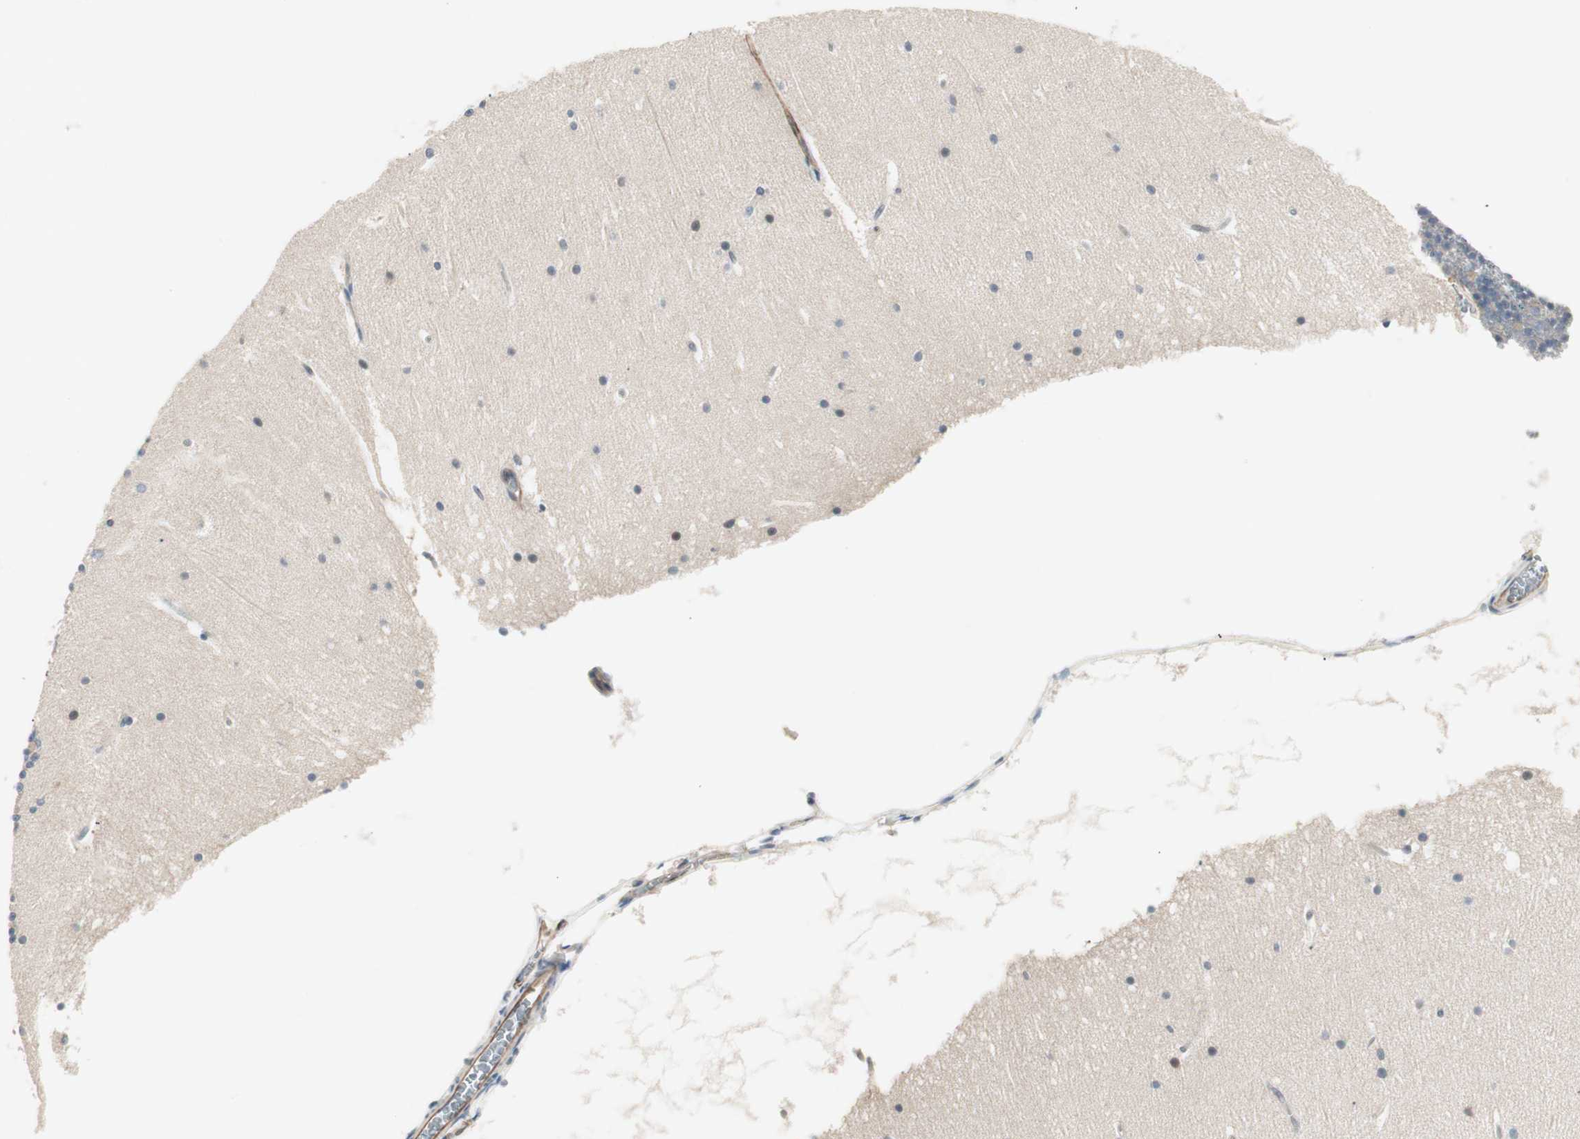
{"staining": {"intensity": "weak", "quantity": "25%-75%", "location": "cytoplasmic/membranous"}, "tissue": "cerebellum", "cell_type": "Cells in granular layer", "image_type": "normal", "snomed": [{"axis": "morphology", "description": "Normal tissue, NOS"}, {"axis": "topography", "description": "Cerebellum"}], "caption": "A brown stain labels weak cytoplasmic/membranous positivity of a protein in cells in granular layer of benign cerebellum.", "gene": "ITGB4", "patient": {"sex": "female", "age": 19}}